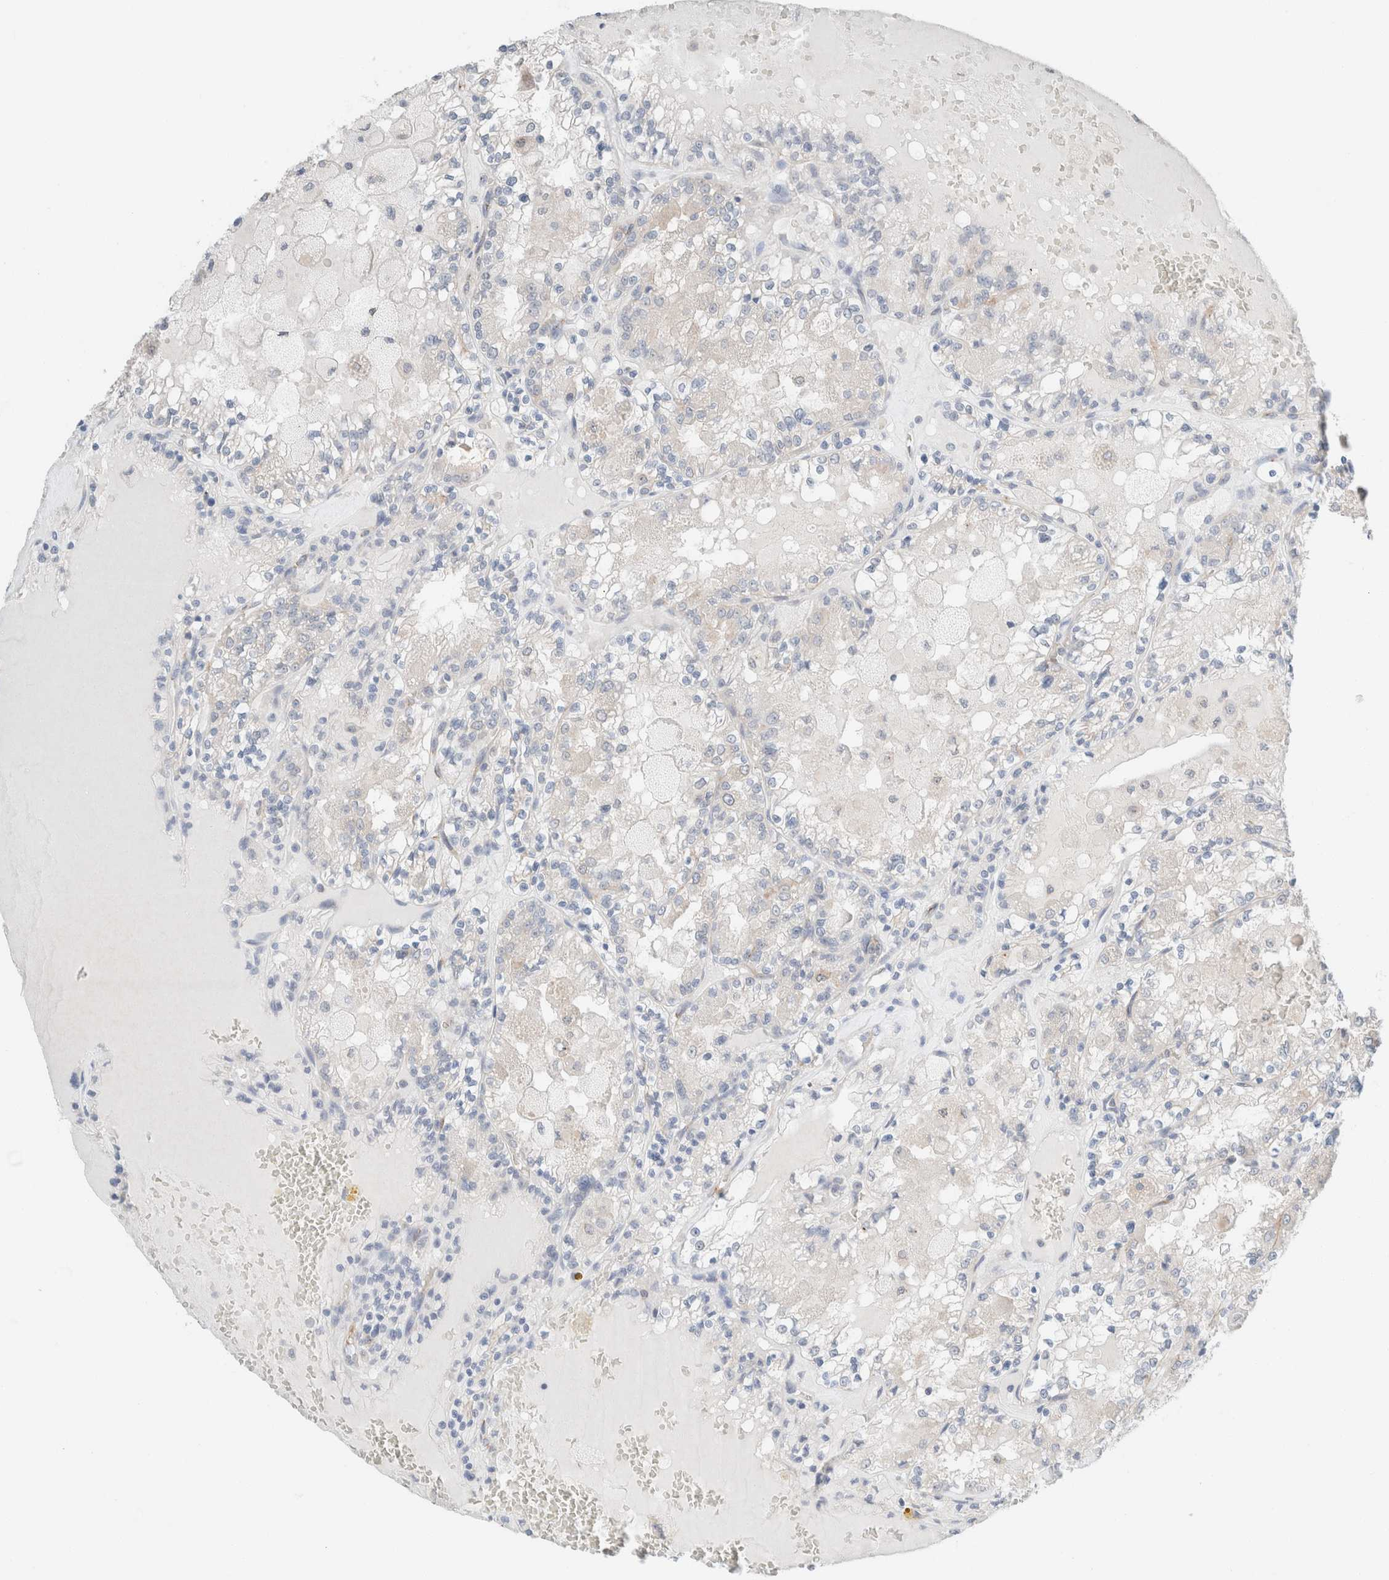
{"staining": {"intensity": "negative", "quantity": "none", "location": "none"}, "tissue": "renal cancer", "cell_type": "Tumor cells", "image_type": "cancer", "snomed": [{"axis": "morphology", "description": "Adenocarcinoma, NOS"}, {"axis": "topography", "description": "Kidney"}], "caption": "High power microscopy histopathology image of an immunohistochemistry micrograph of renal cancer (adenocarcinoma), revealing no significant expression in tumor cells.", "gene": "CASC3", "patient": {"sex": "female", "age": 56}}